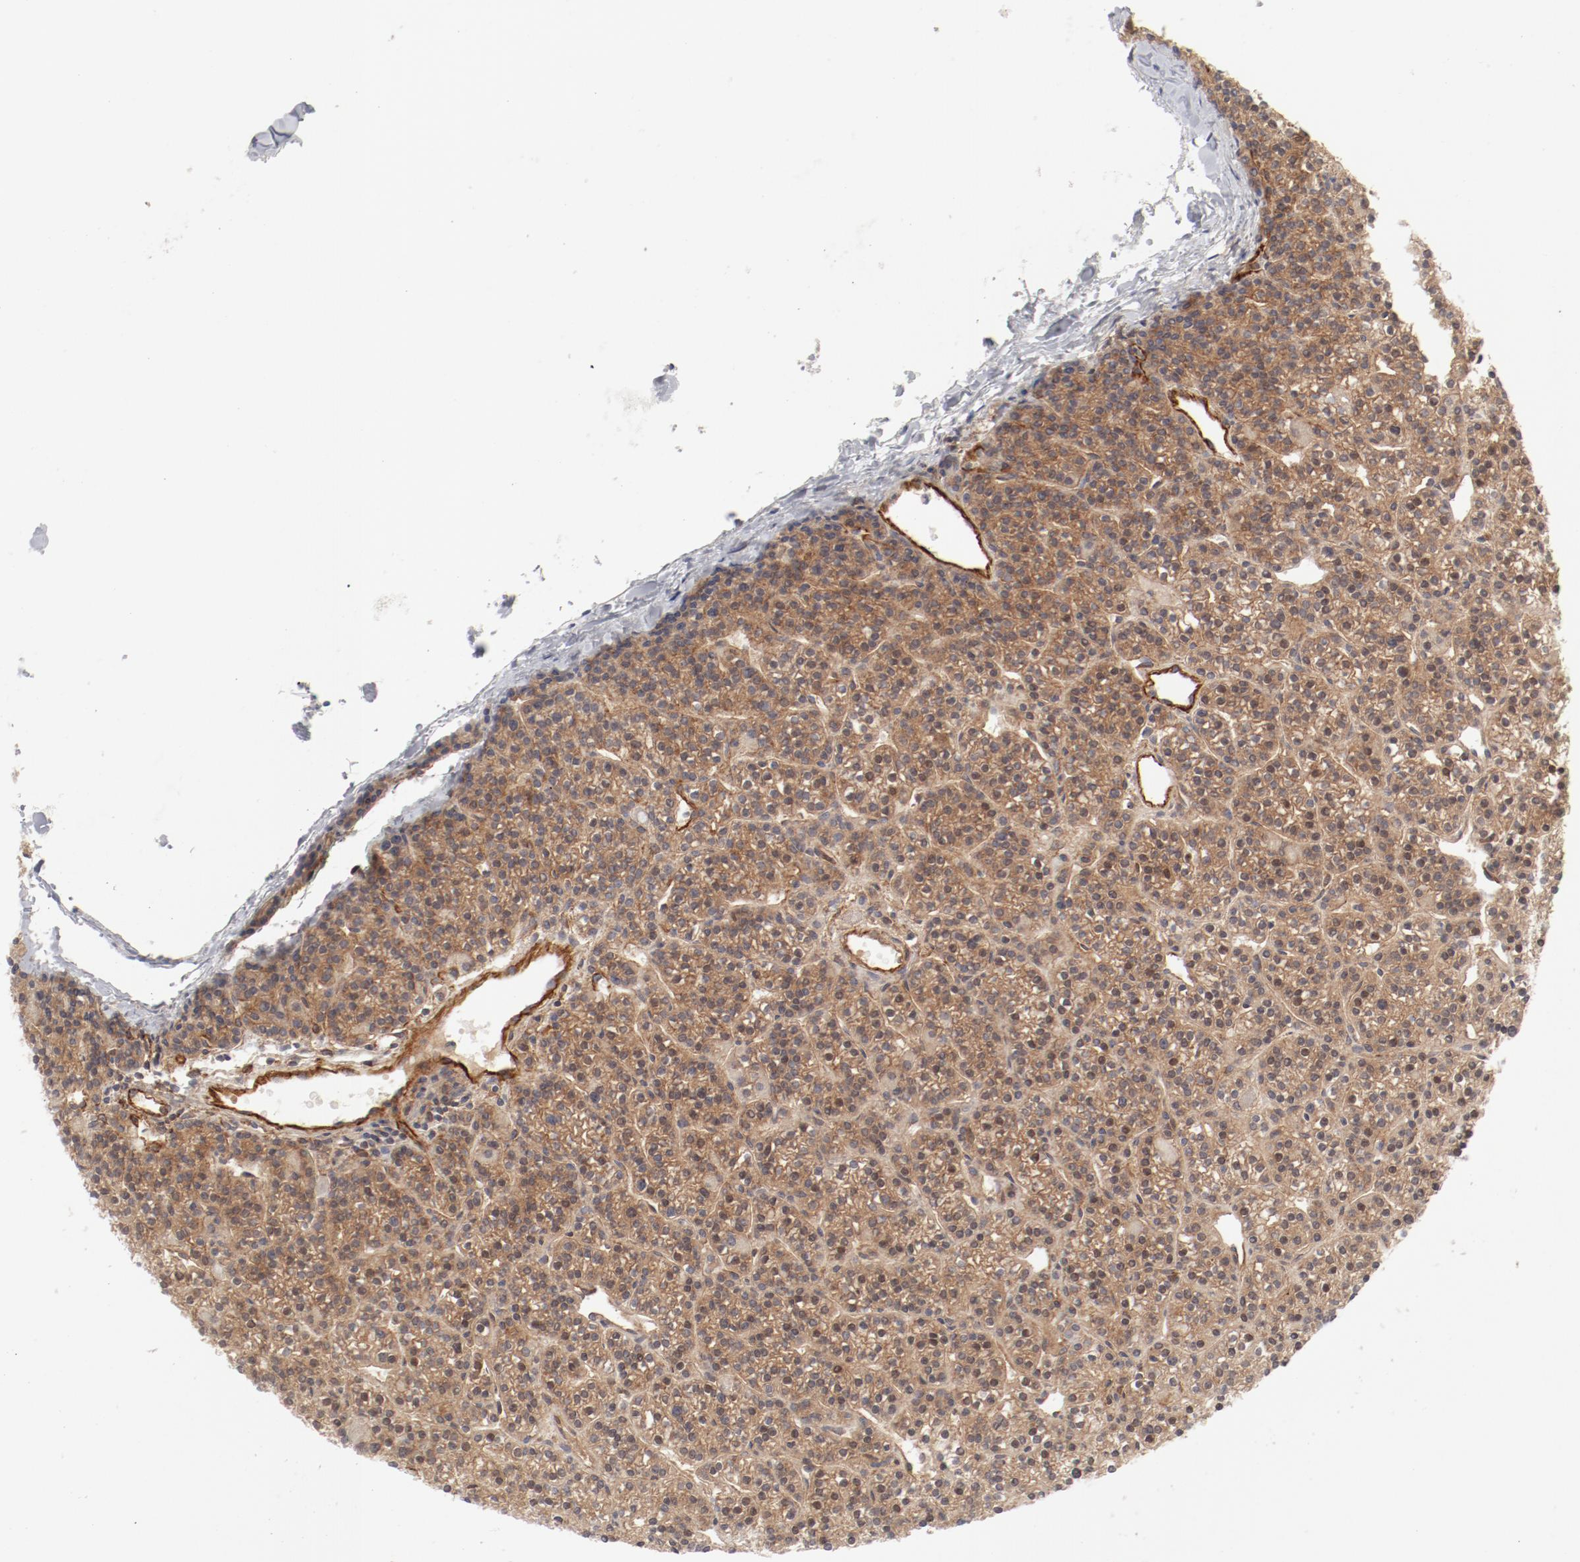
{"staining": {"intensity": "moderate", "quantity": ">75%", "location": "cytoplasmic/membranous"}, "tissue": "parathyroid gland", "cell_type": "Glandular cells", "image_type": "normal", "snomed": [{"axis": "morphology", "description": "Normal tissue, NOS"}, {"axis": "topography", "description": "Parathyroid gland"}], "caption": "Immunohistochemical staining of normal parathyroid gland displays medium levels of moderate cytoplasmic/membranous positivity in about >75% of glandular cells. The protein is stained brown, and the nuclei are stained in blue (DAB (3,3'-diaminobenzidine) IHC with brightfield microscopy, high magnification).", "gene": "AP2A1", "patient": {"sex": "female", "age": 50}}